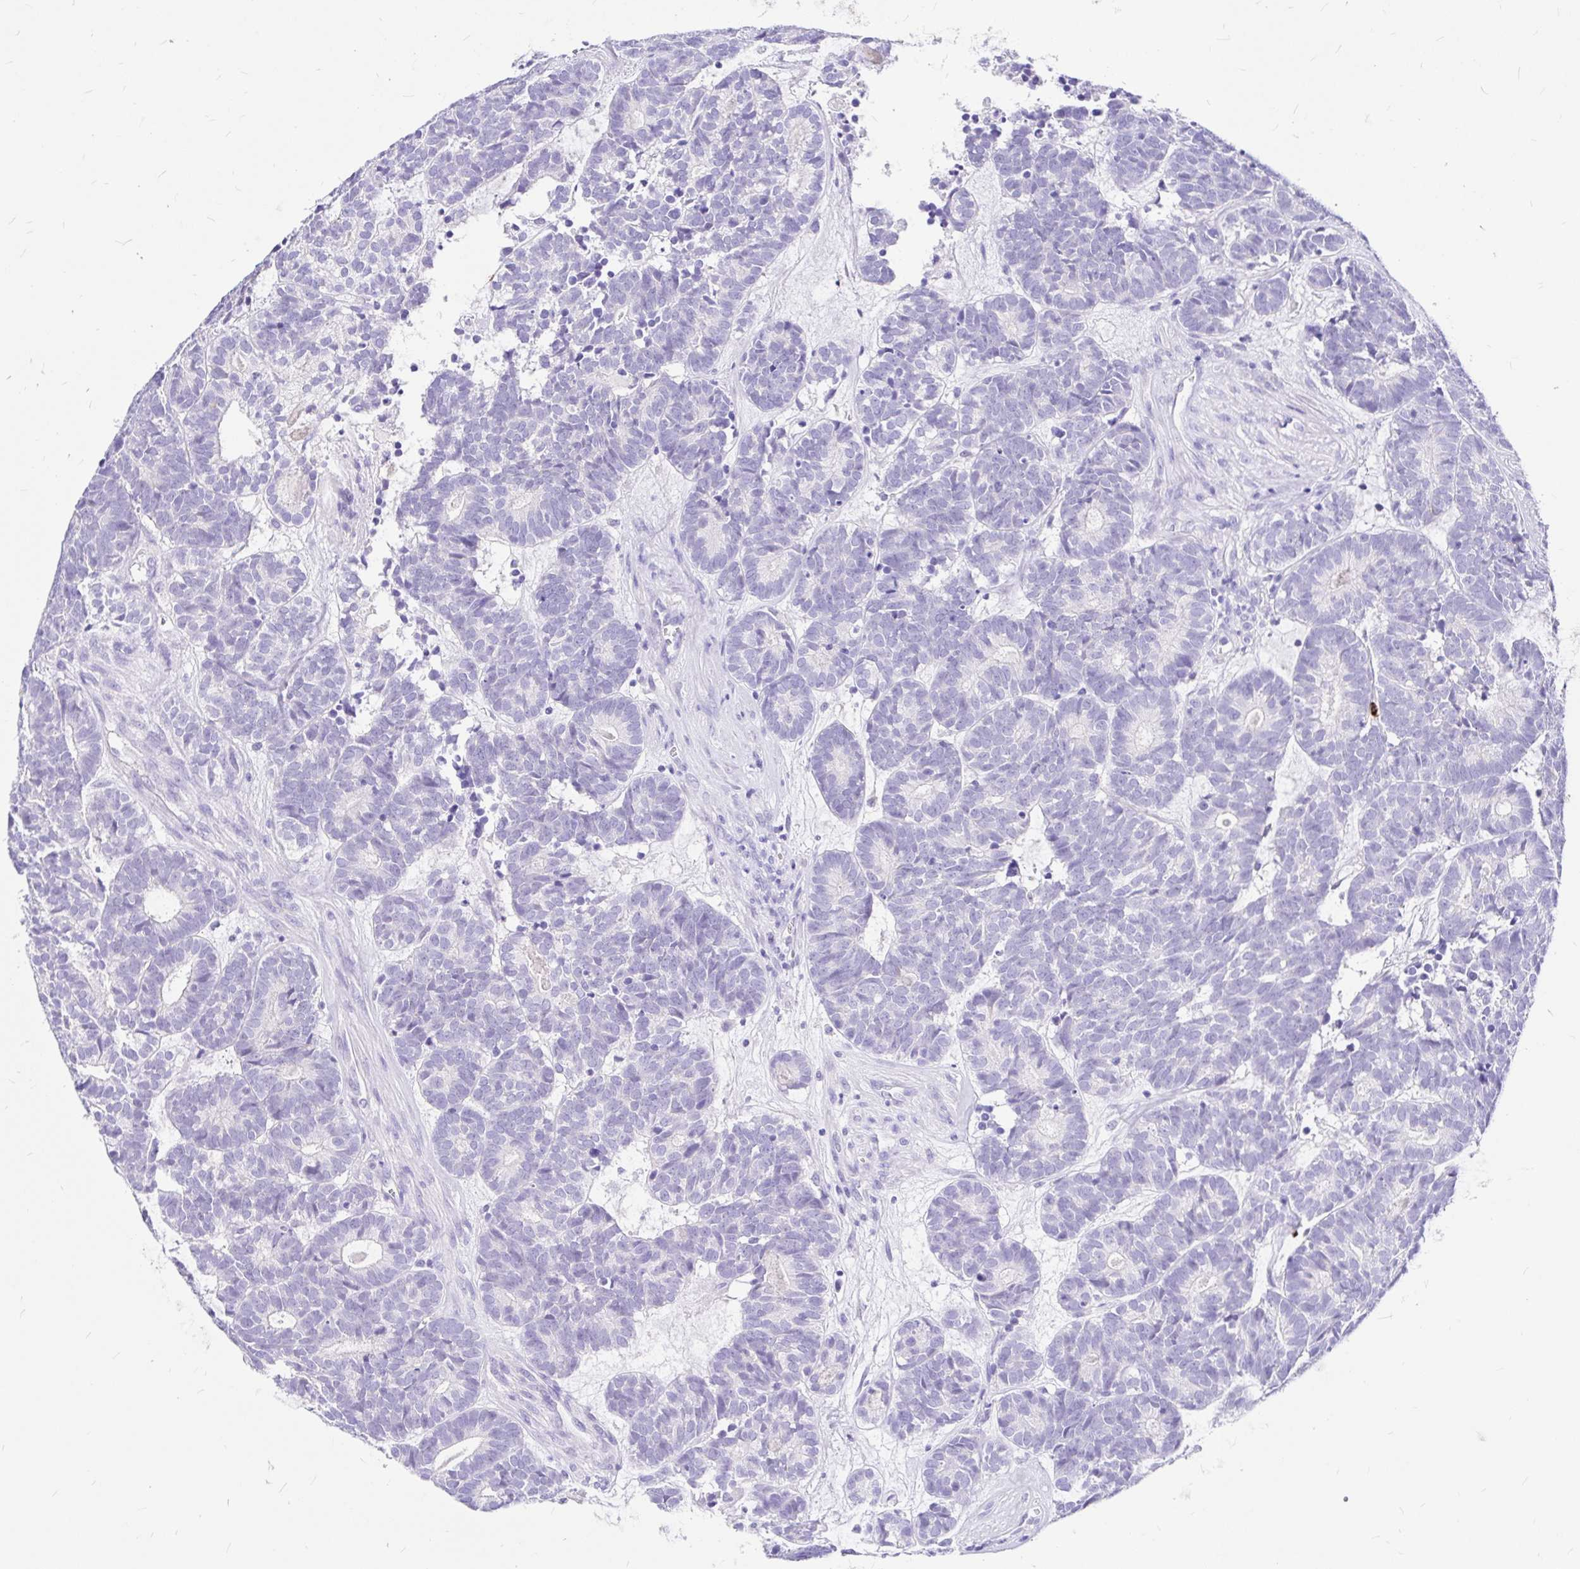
{"staining": {"intensity": "negative", "quantity": "none", "location": "none"}, "tissue": "head and neck cancer", "cell_type": "Tumor cells", "image_type": "cancer", "snomed": [{"axis": "morphology", "description": "Adenocarcinoma, NOS"}, {"axis": "topography", "description": "Head-Neck"}], "caption": "This histopathology image is of adenocarcinoma (head and neck) stained with immunohistochemistry (IHC) to label a protein in brown with the nuclei are counter-stained blue. There is no expression in tumor cells.", "gene": "CLEC1B", "patient": {"sex": "female", "age": 81}}